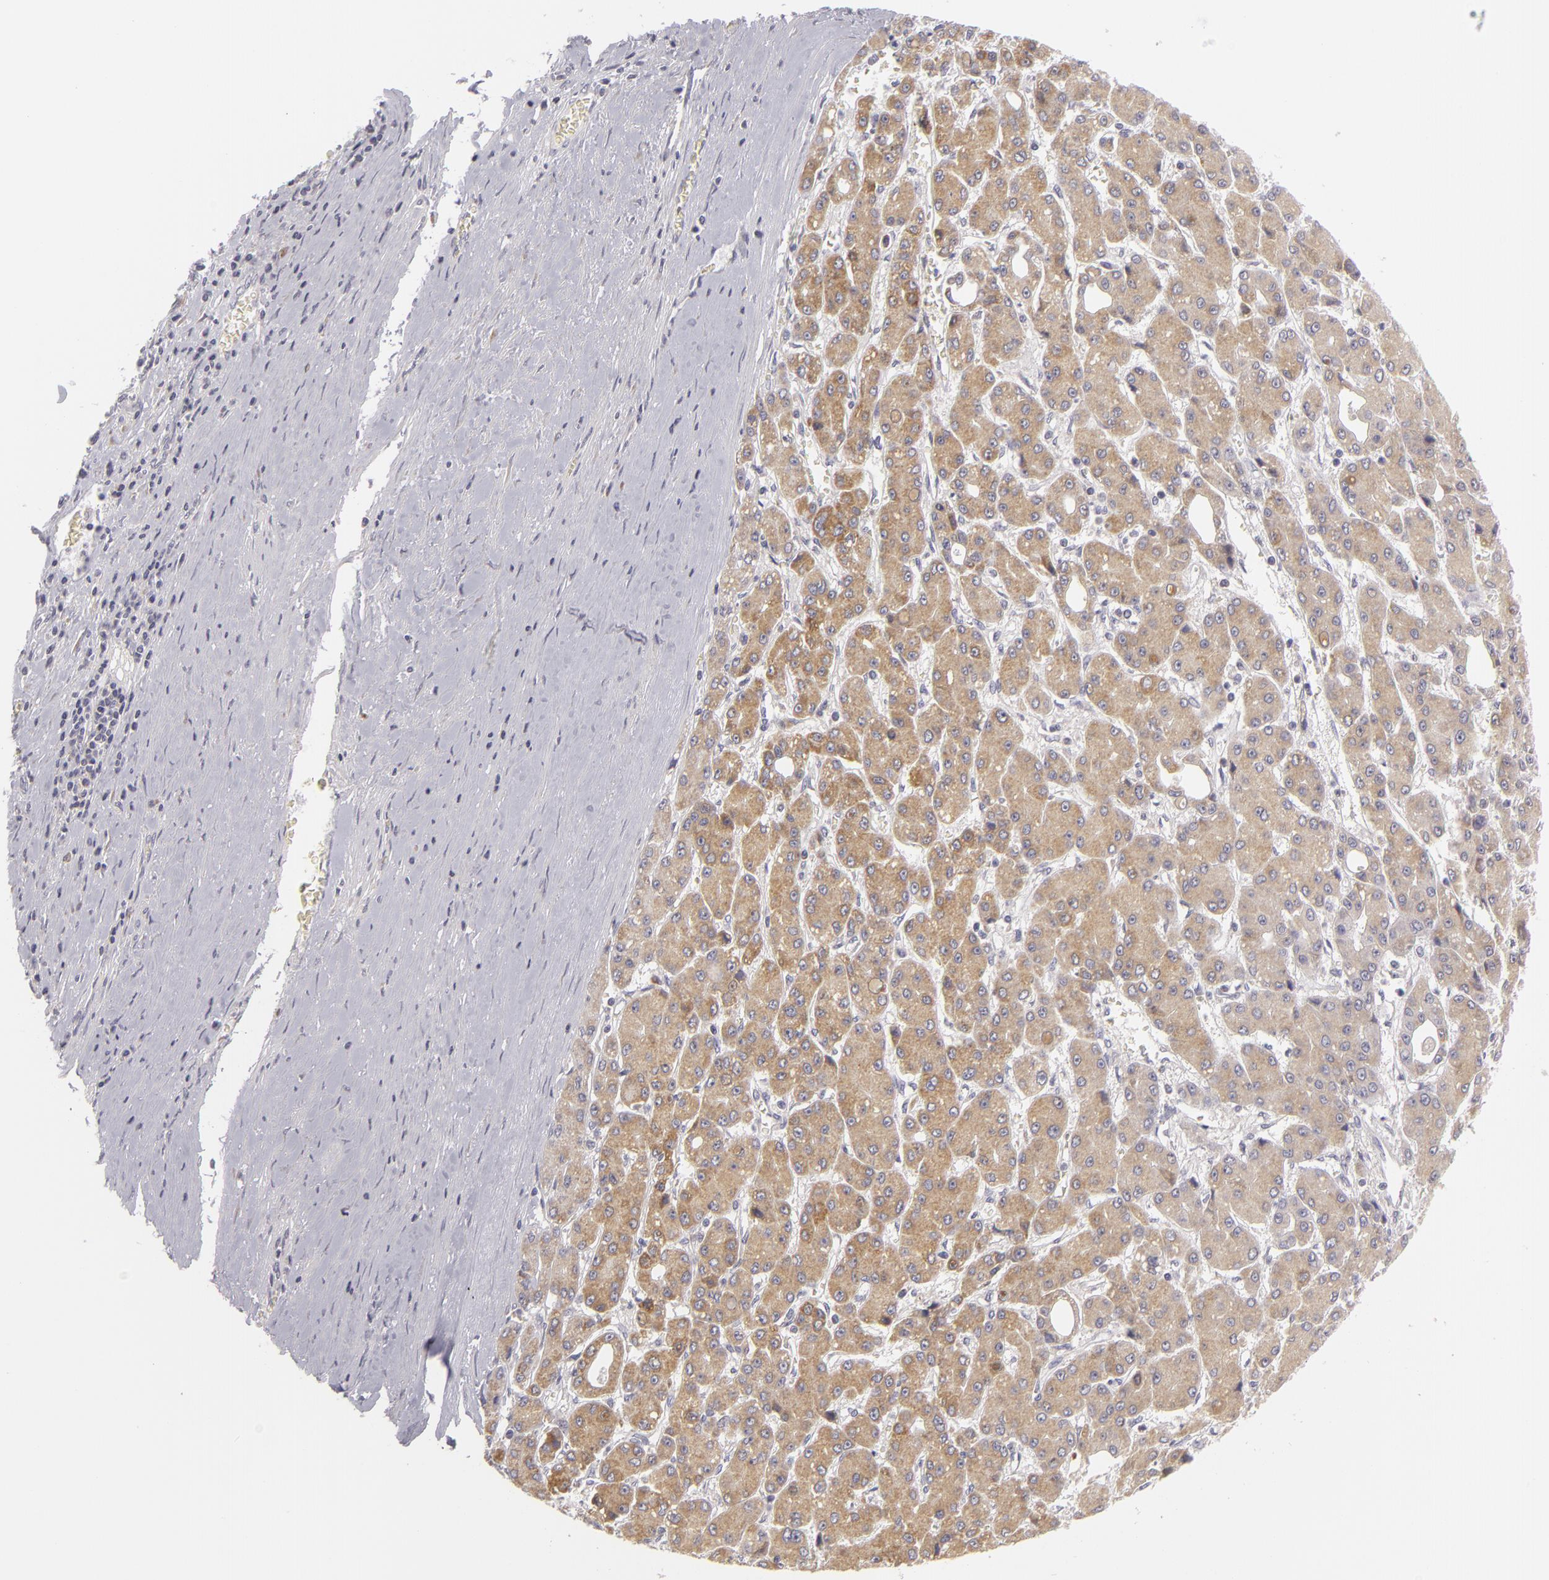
{"staining": {"intensity": "weak", "quantity": ">75%", "location": "cytoplasmic/membranous"}, "tissue": "liver cancer", "cell_type": "Tumor cells", "image_type": "cancer", "snomed": [{"axis": "morphology", "description": "Carcinoma, Hepatocellular, NOS"}, {"axis": "topography", "description": "Liver"}], "caption": "Tumor cells show low levels of weak cytoplasmic/membranous staining in about >75% of cells in human liver hepatocellular carcinoma.", "gene": "ATP2B3", "patient": {"sex": "male", "age": 69}}